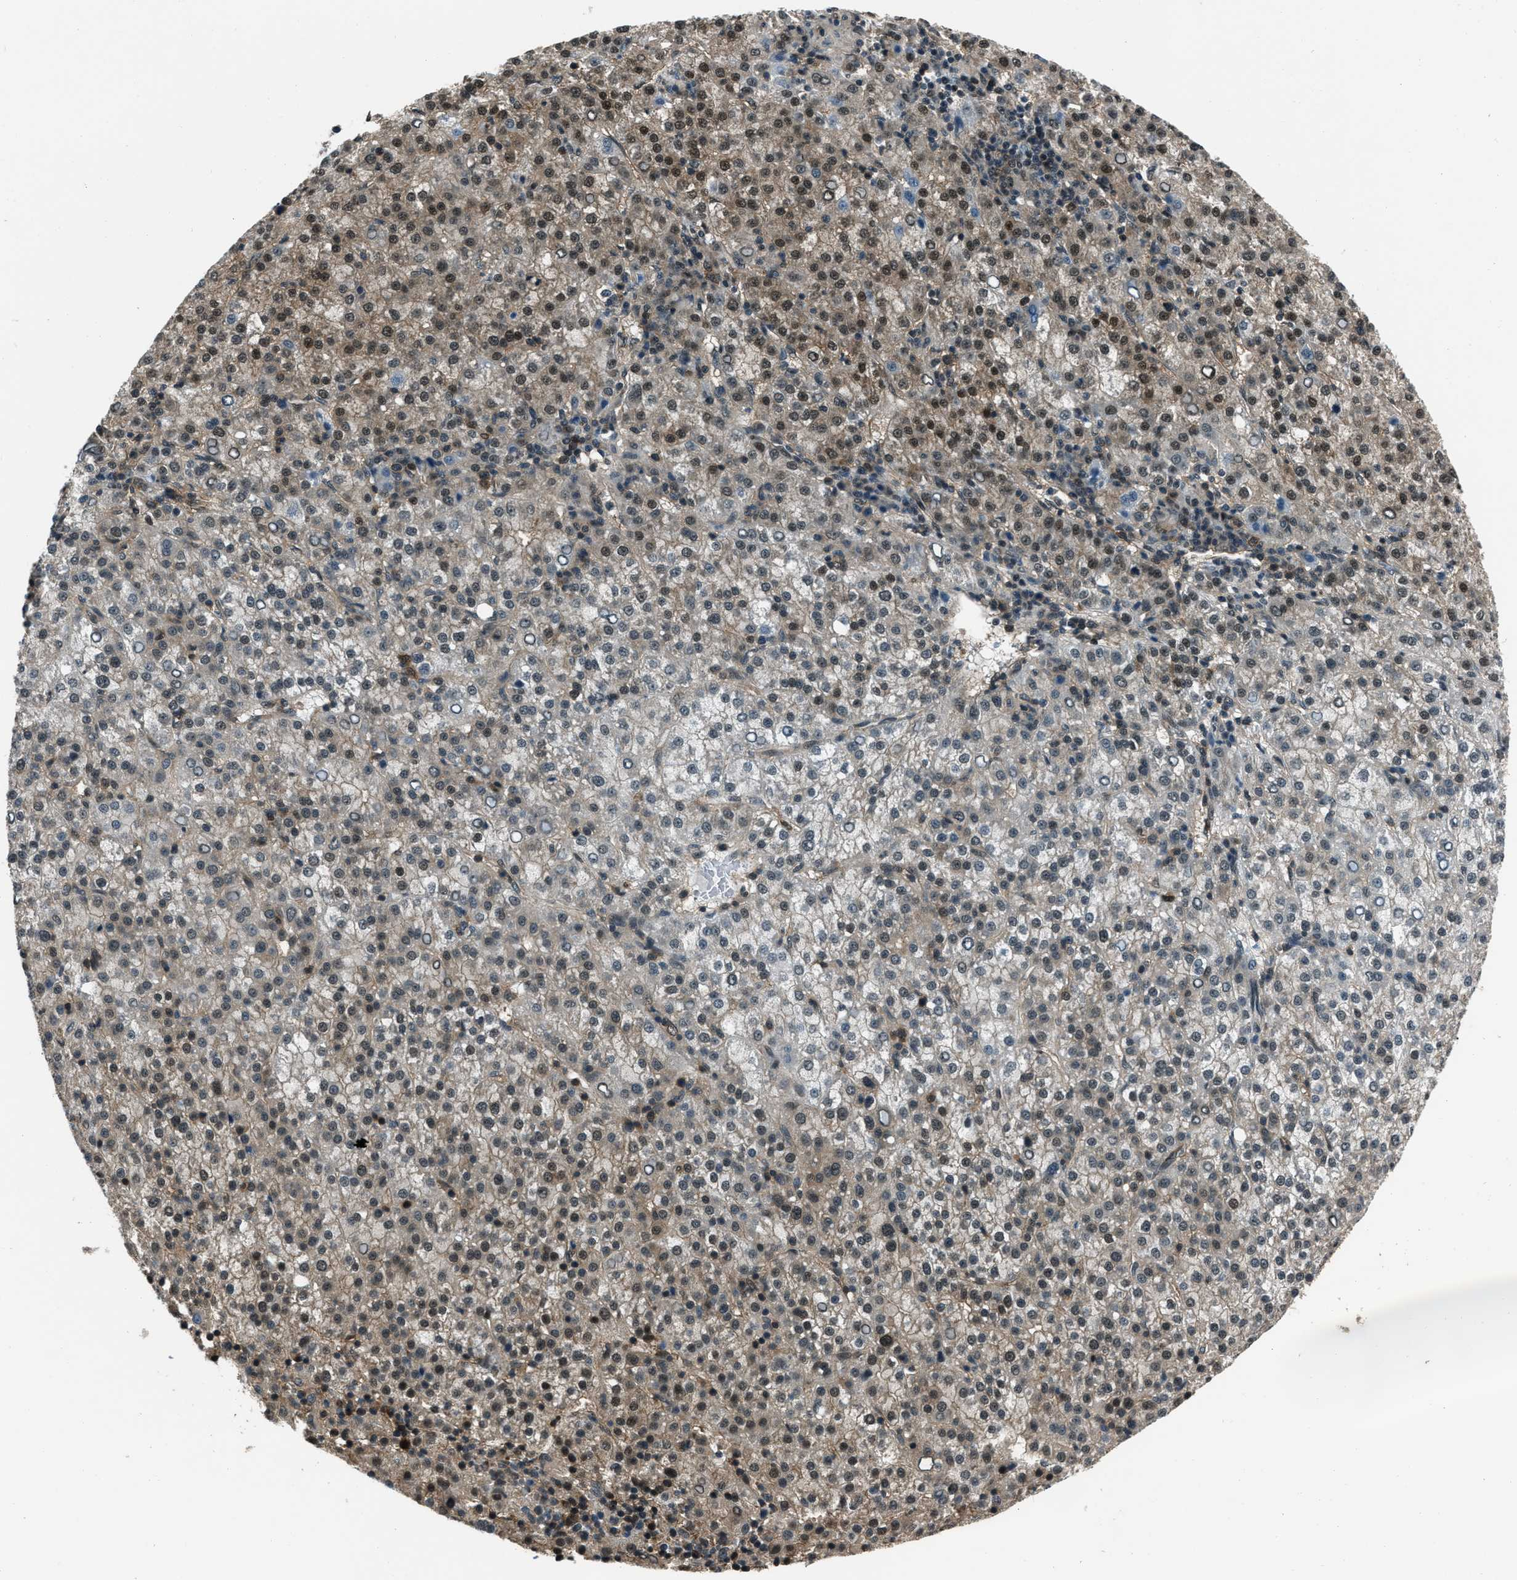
{"staining": {"intensity": "weak", "quantity": "25%-75%", "location": "cytoplasmic/membranous,nuclear"}, "tissue": "liver cancer", "cell_type": "Tumor cells", "image_type": "cancer", "snomed": [{"axis": "morphology", "description": "Carcinoma, Hepatocellular, NOS"}, {"axis": "topography", "description": "Liver"}], "caption": "Liver cancer (hepatocellular carcinoma) was stained to show a protein in brown. There is low levels of weak cytoplasmic/membranous and nuclear staining in approximately 25%-75% of tumor cells.", "gene": "NUDCD3", "patient": {"sex": "female", "age": 58}}